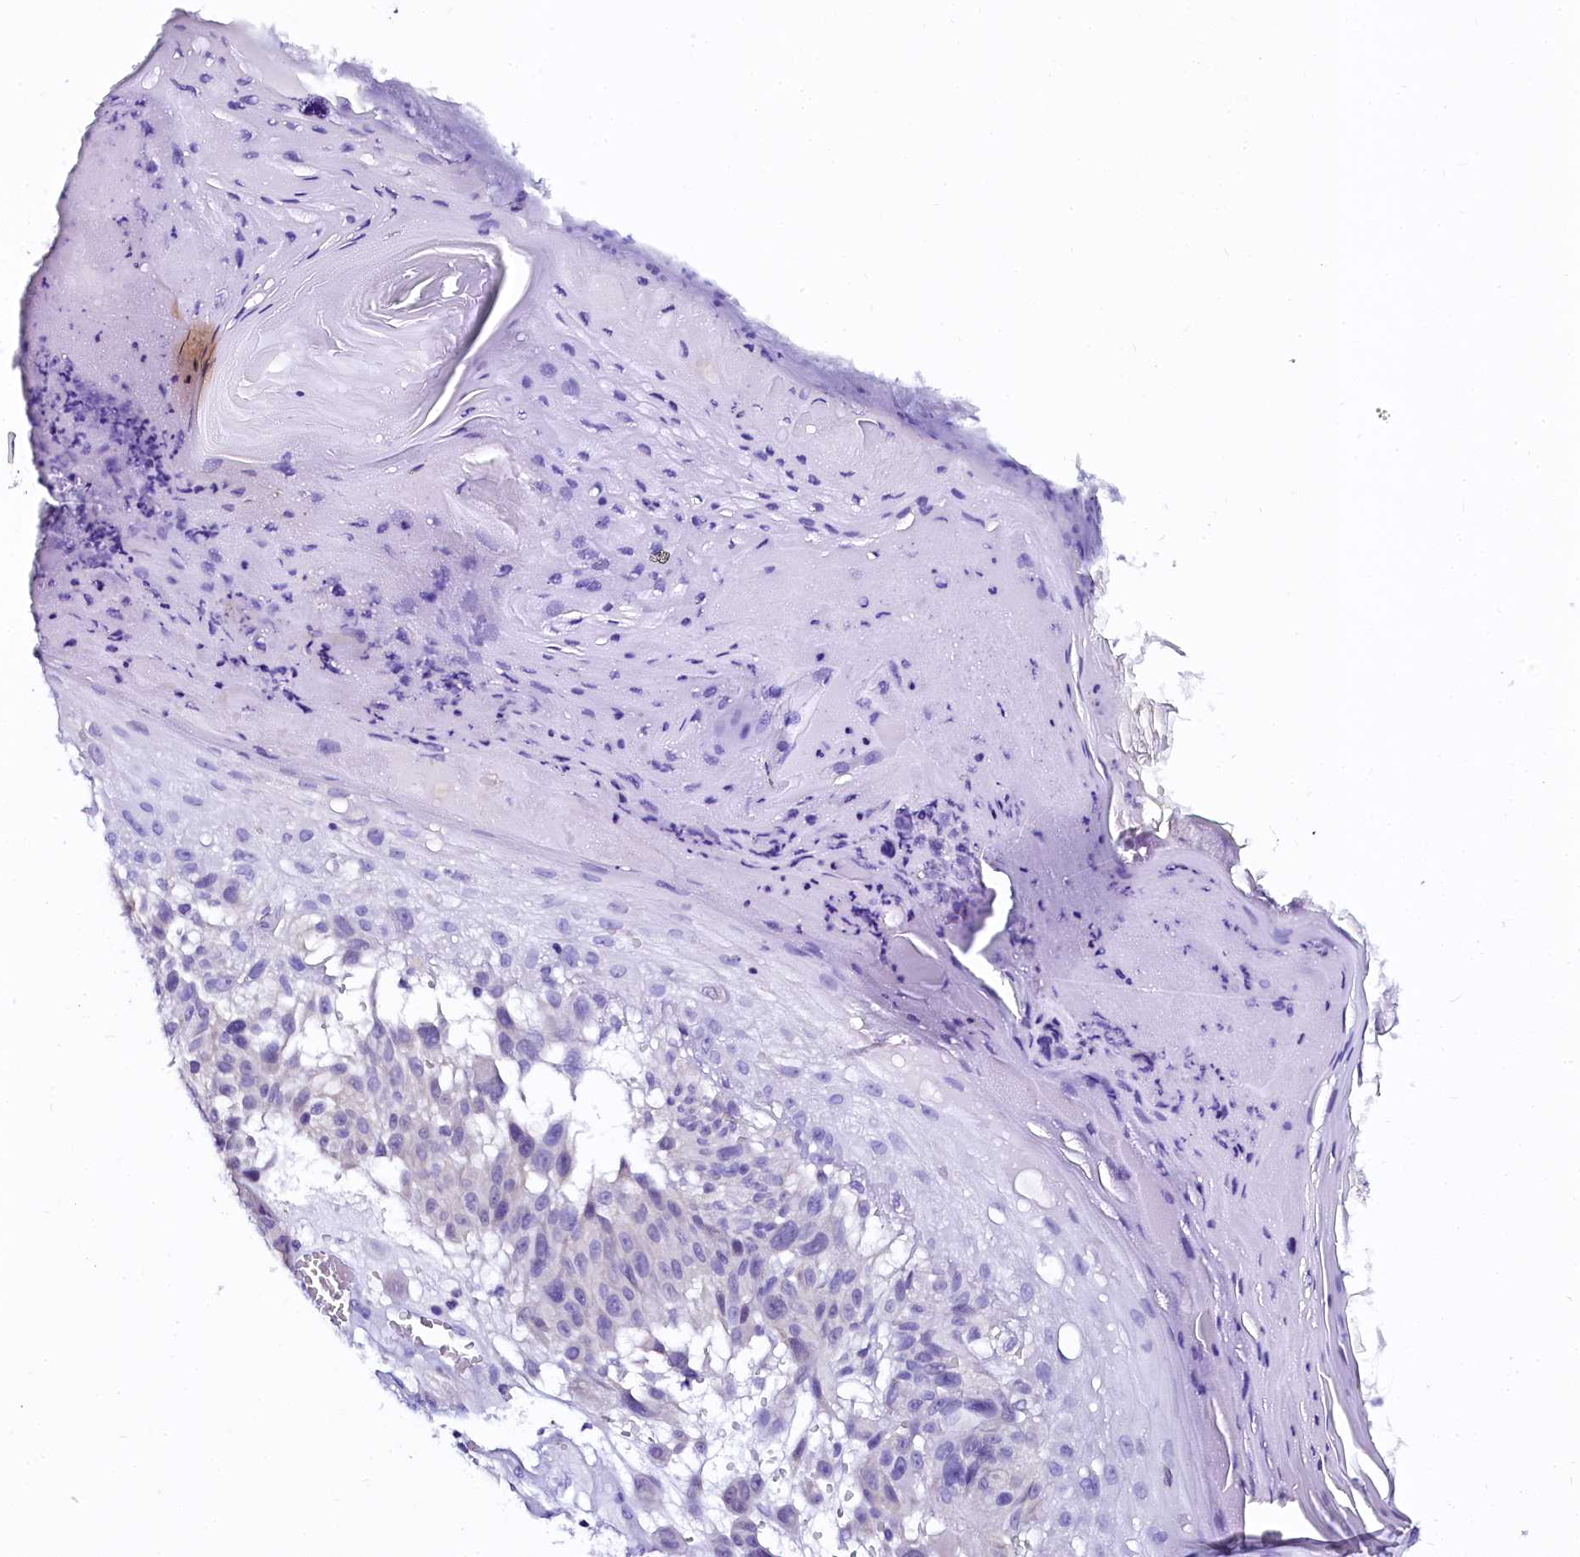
{"staining": {"intensity": "negative", "quantity": "none", "location": "none"}, "tissue": "melanoma", "cell_type": "Tumor cells", "image_type": "cancer", "snomed": [{"axis": "morphology", "description": "Malignant melanoma, NOS"}, {"axis": "topography", "description": "Skin"}], "caption": "Immunohistochemistry of human malignant melanoma reveals no staining in tumor cells. Nuclei are stained in blue.", "gene": "SORD", "patient": {"sex": "male", "age": 83}}